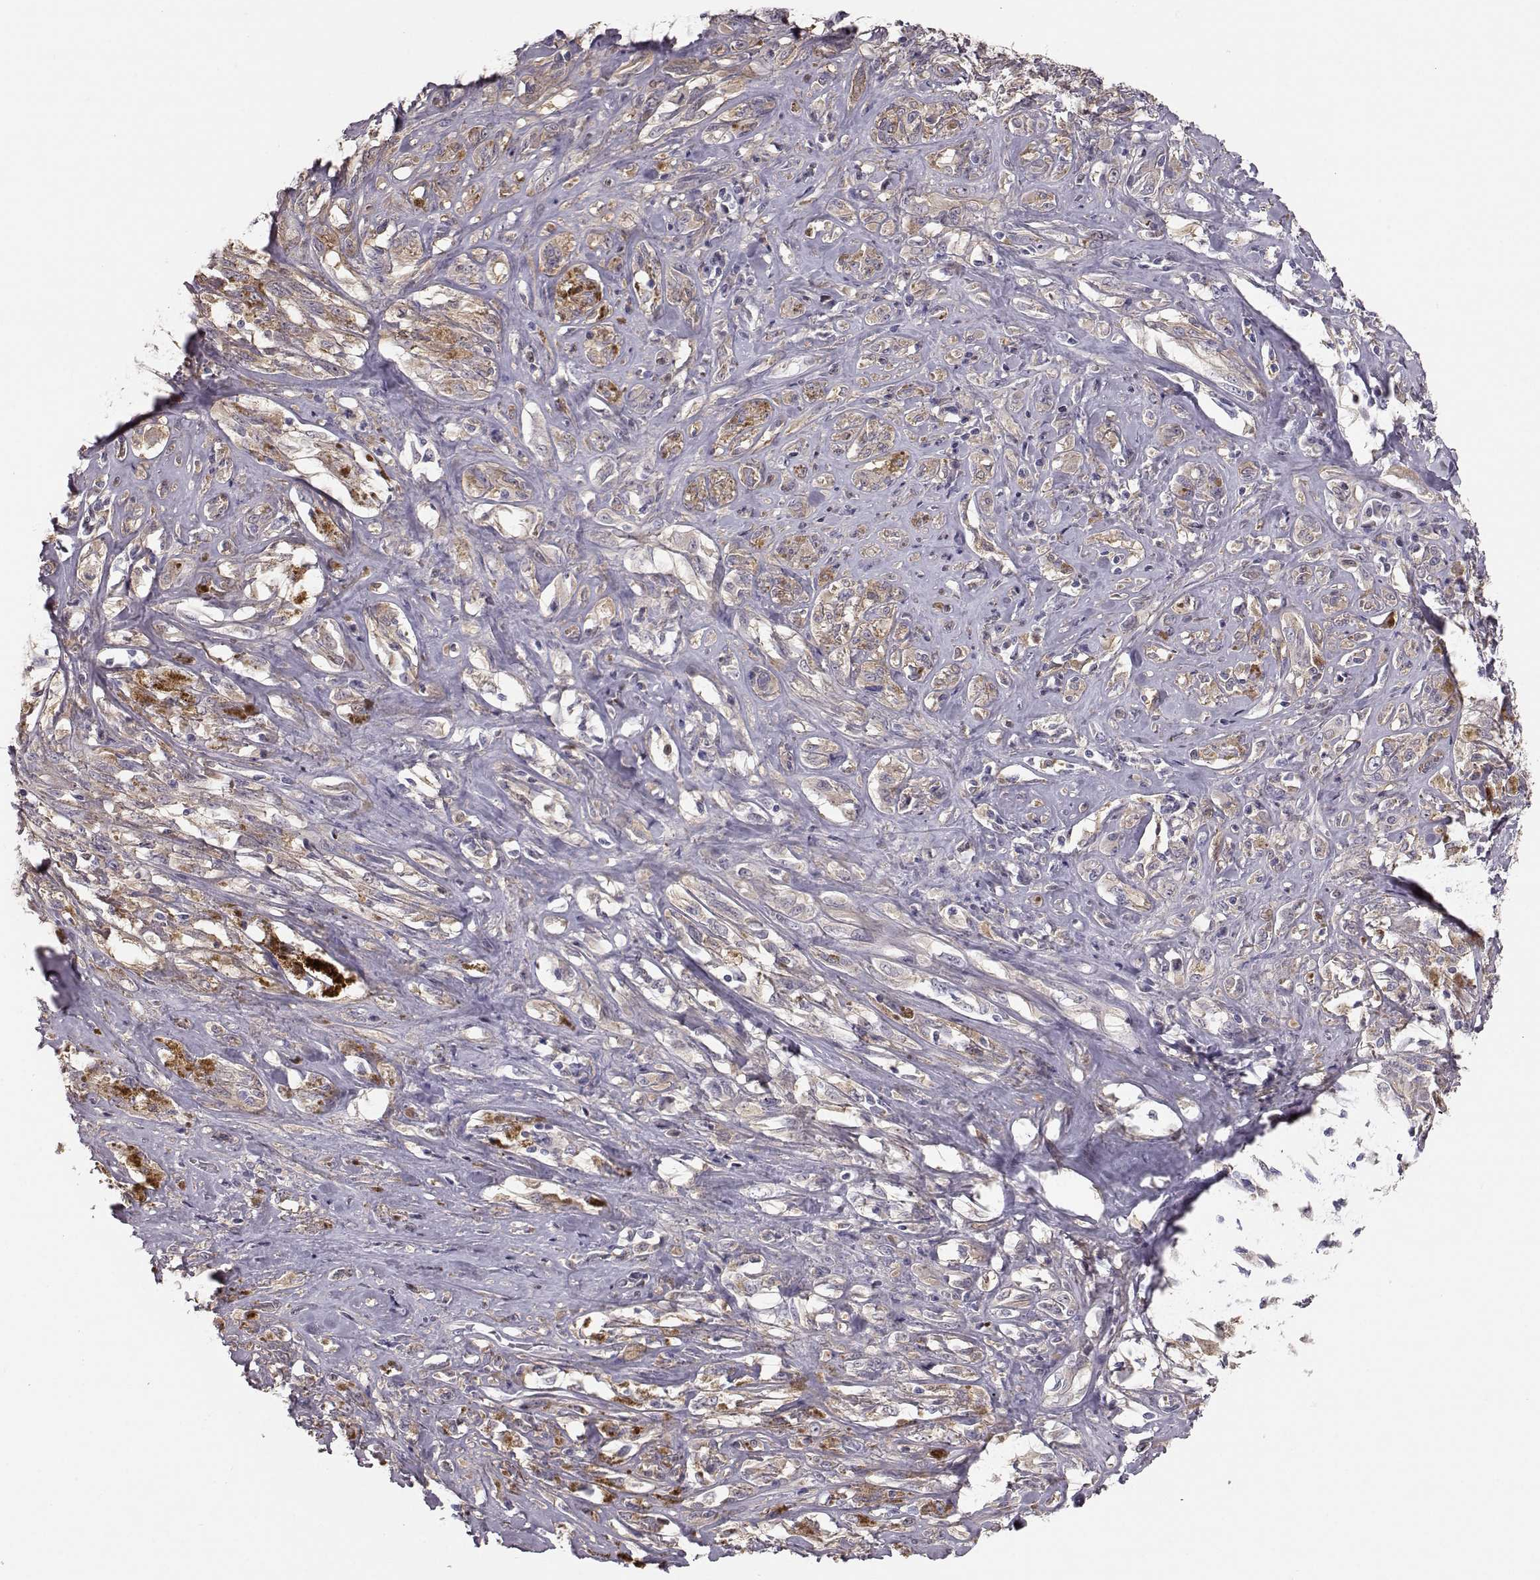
{"staining": {"intensity": "weak", "quantity": "<25%", "location": "cytoplasmic/membranous"}, "tissue": "melanoma", "cell_type": "Tumor cells", "image_type": "cancer", "snomed": [{"axis": "morphology", "description": "Malignant melanoma, NOS"}, {"axis": "topography", "description": "Skin"}], "caption": "An immunohistochemistry micrograph of melanoma is shown. There is no staining in tumor cells of melanoma.", "gene": "GPR50", "patient": {"sex": "female", "age": 91}}